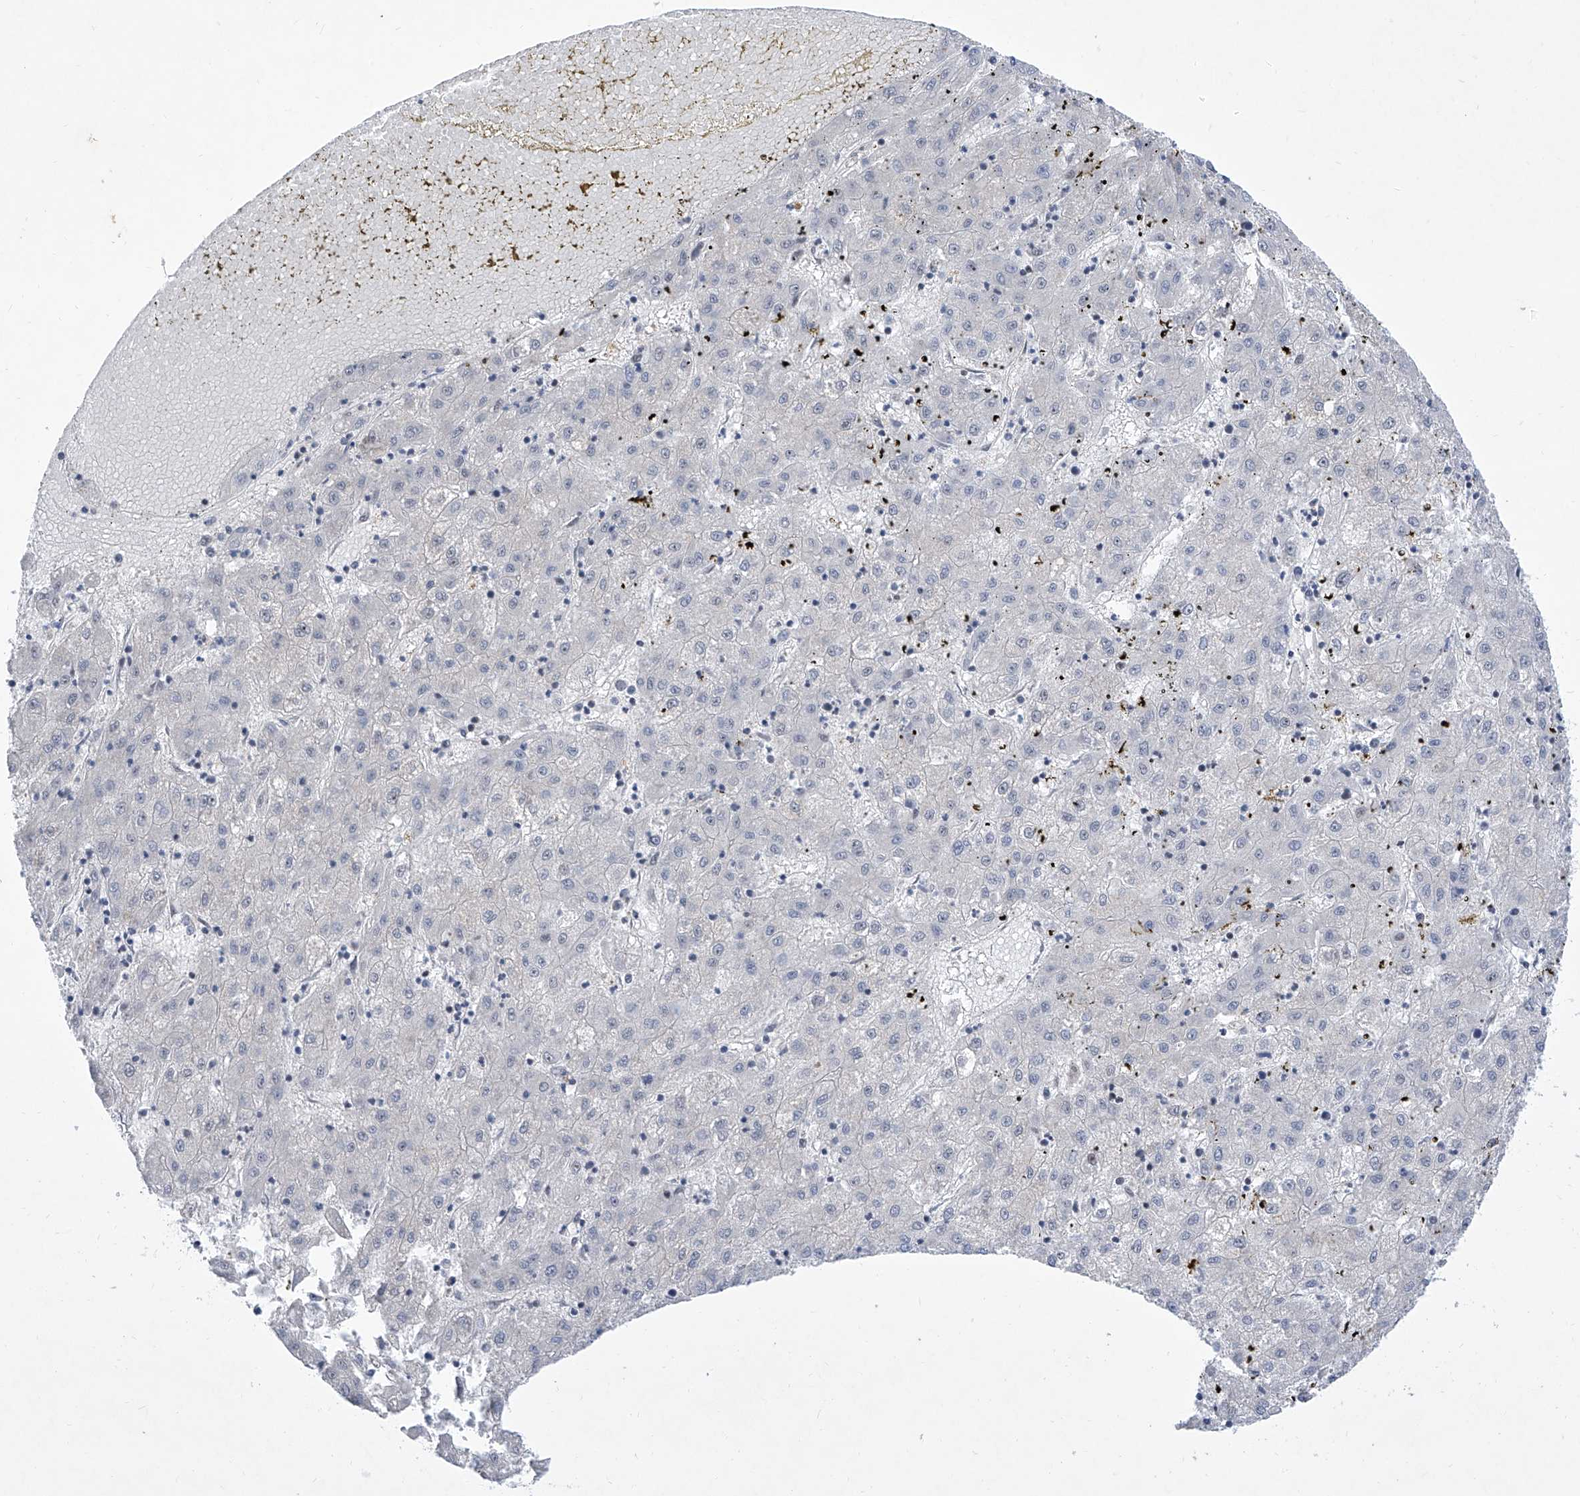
{"staining": {"intensity": "negative", "quantity": "none", "location": "none"}, "tissue": "liver cancer", "cell_type": "Tumor cells", "image_type": "cancer", "snomed": [{"axis": "morphology", "description": "Carcinoma, Hepatocellular, NOS"}, {"axis": "topography", "description": "Liver"}], "caption": "Protein analysis of hepatocellular carcinoma (liver) exhibits no significant staining in tumor cells.", "gene": "RAD54L", "patient": {"sex": "male", "age": 72}}